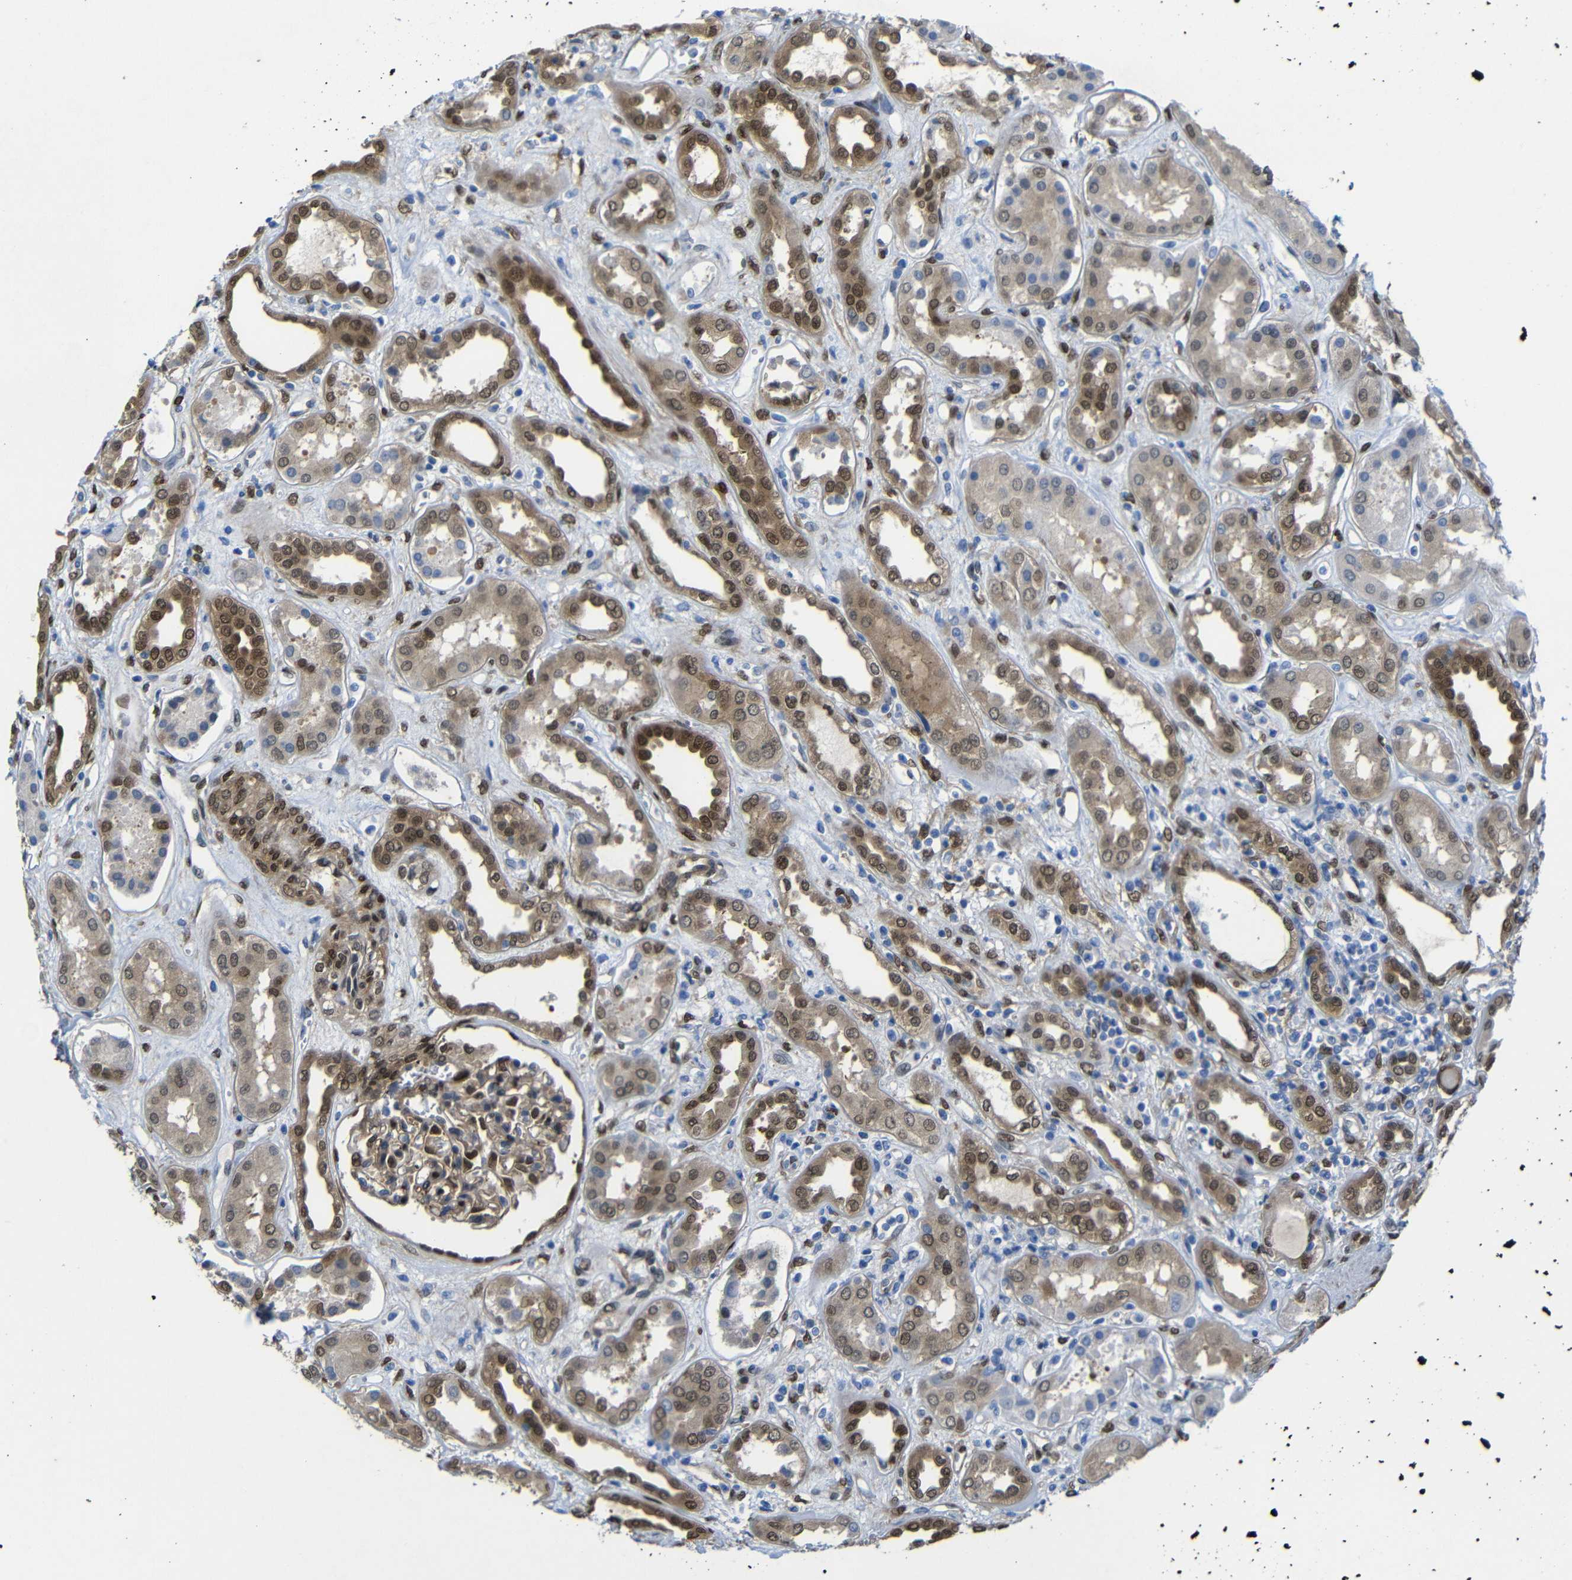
{"staining": {"intensity": "strong", "quantity": "25%-75%", "location": "cytoplasmic/membranous,nuclear"}, "tissue": "kidney", "cell_type": "Cells in glomeruli", "image_type": "normal", "snomed": [{"axis": "morphology", "description": "Normal tissue, NOS"}, {"axis": "topography", "description": "Kidney"}], "caption": "A brown stain labels strong cytoplasmic/membranous,nuclear expression of a protein in cells in glomeruli of benign human kidney.", "gene": "YAP1", "patient": {"sex": "male", "age": 59}}